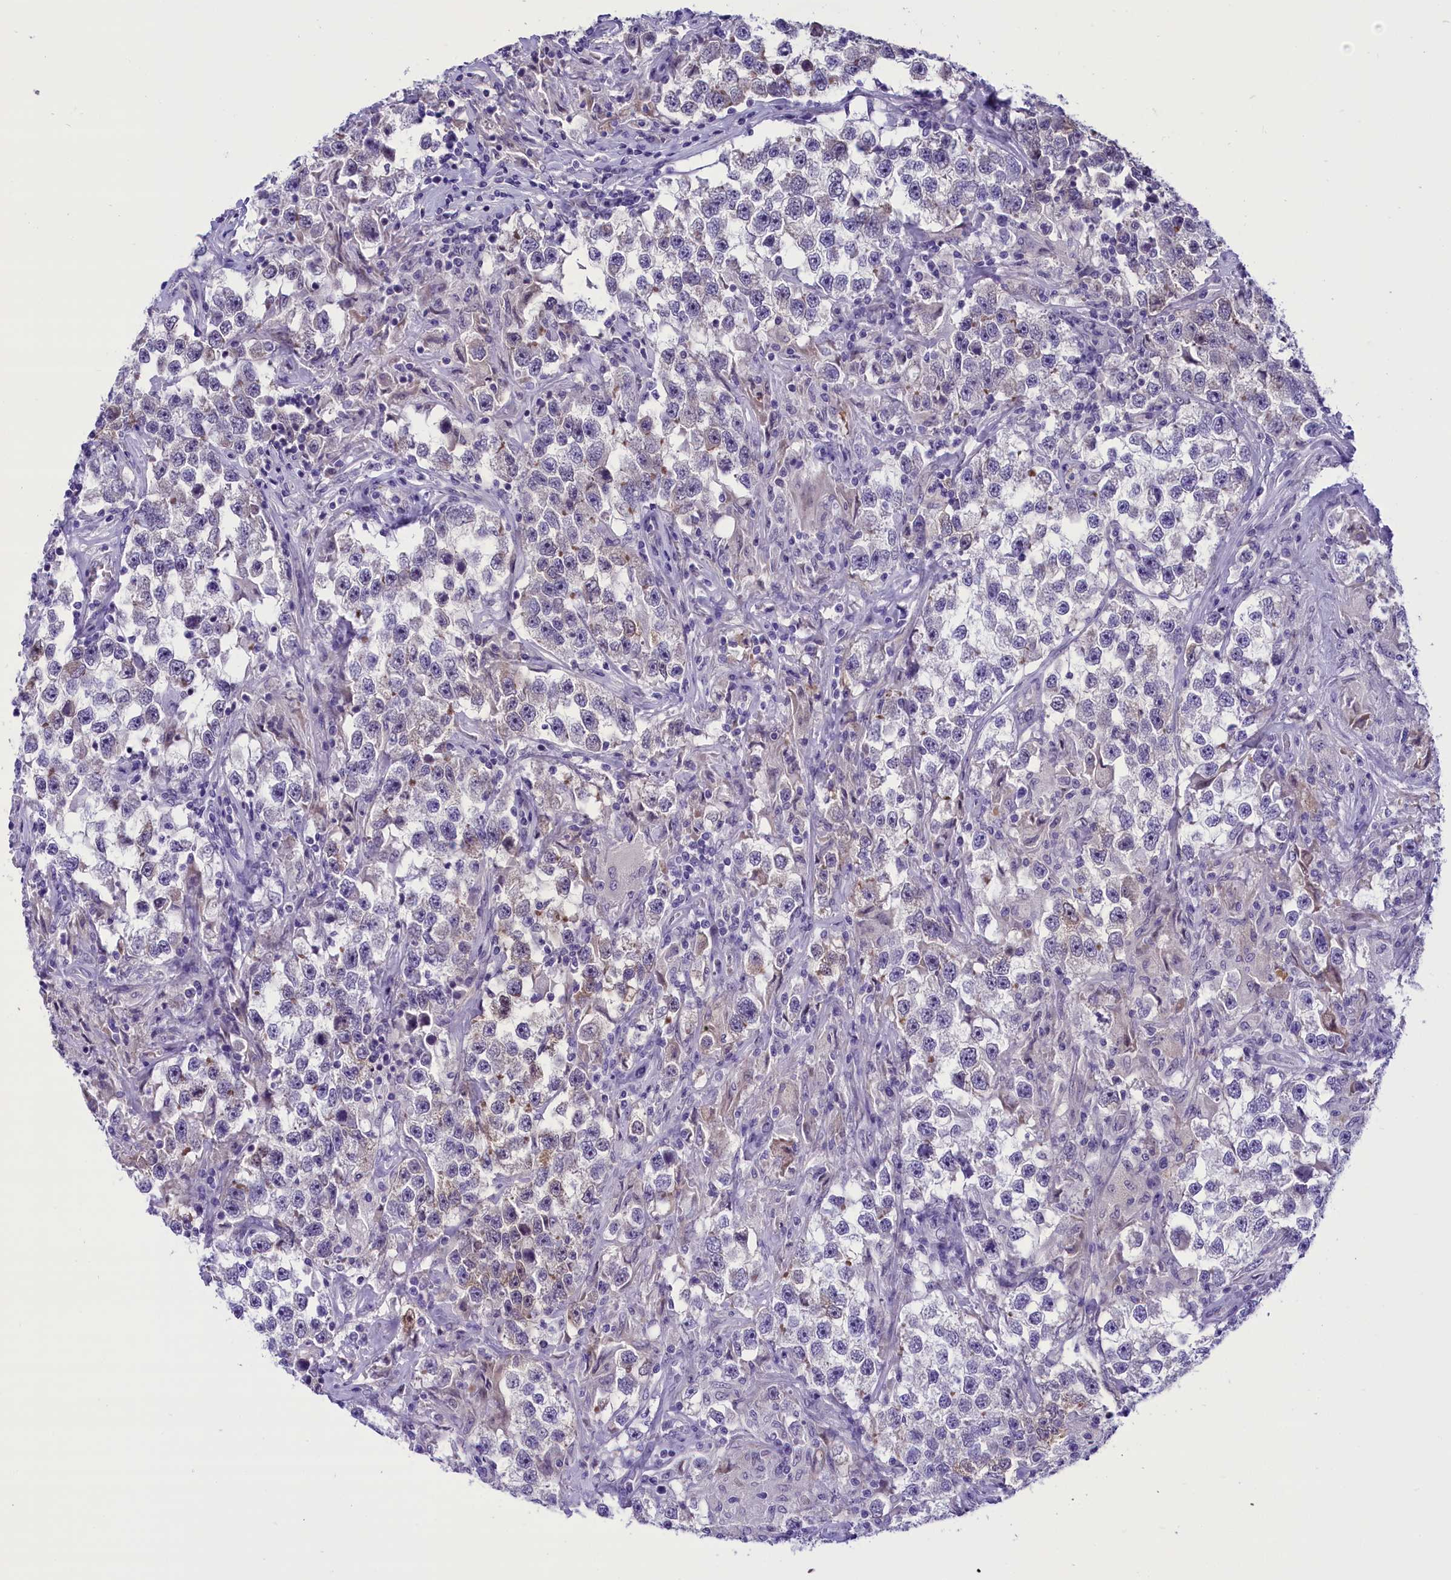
{"staining": {"intensity": "negative", "quantity": "none", "location": "none"}, "tissue": "testis cancer", "cell_type": "Tumor cells", "image_type": "cancer", "snomed": [{"axis": "morphology", "description": "Seminoma, NOS"}, {"axis": "topography", "description": "Testis"}], "caption": "An IHC micrograph of testis cancer is shown. There is no staining in tumor cells of testis cancer.", "gene": "PRR15", "patient": {"sex": "male", "age": 46}}